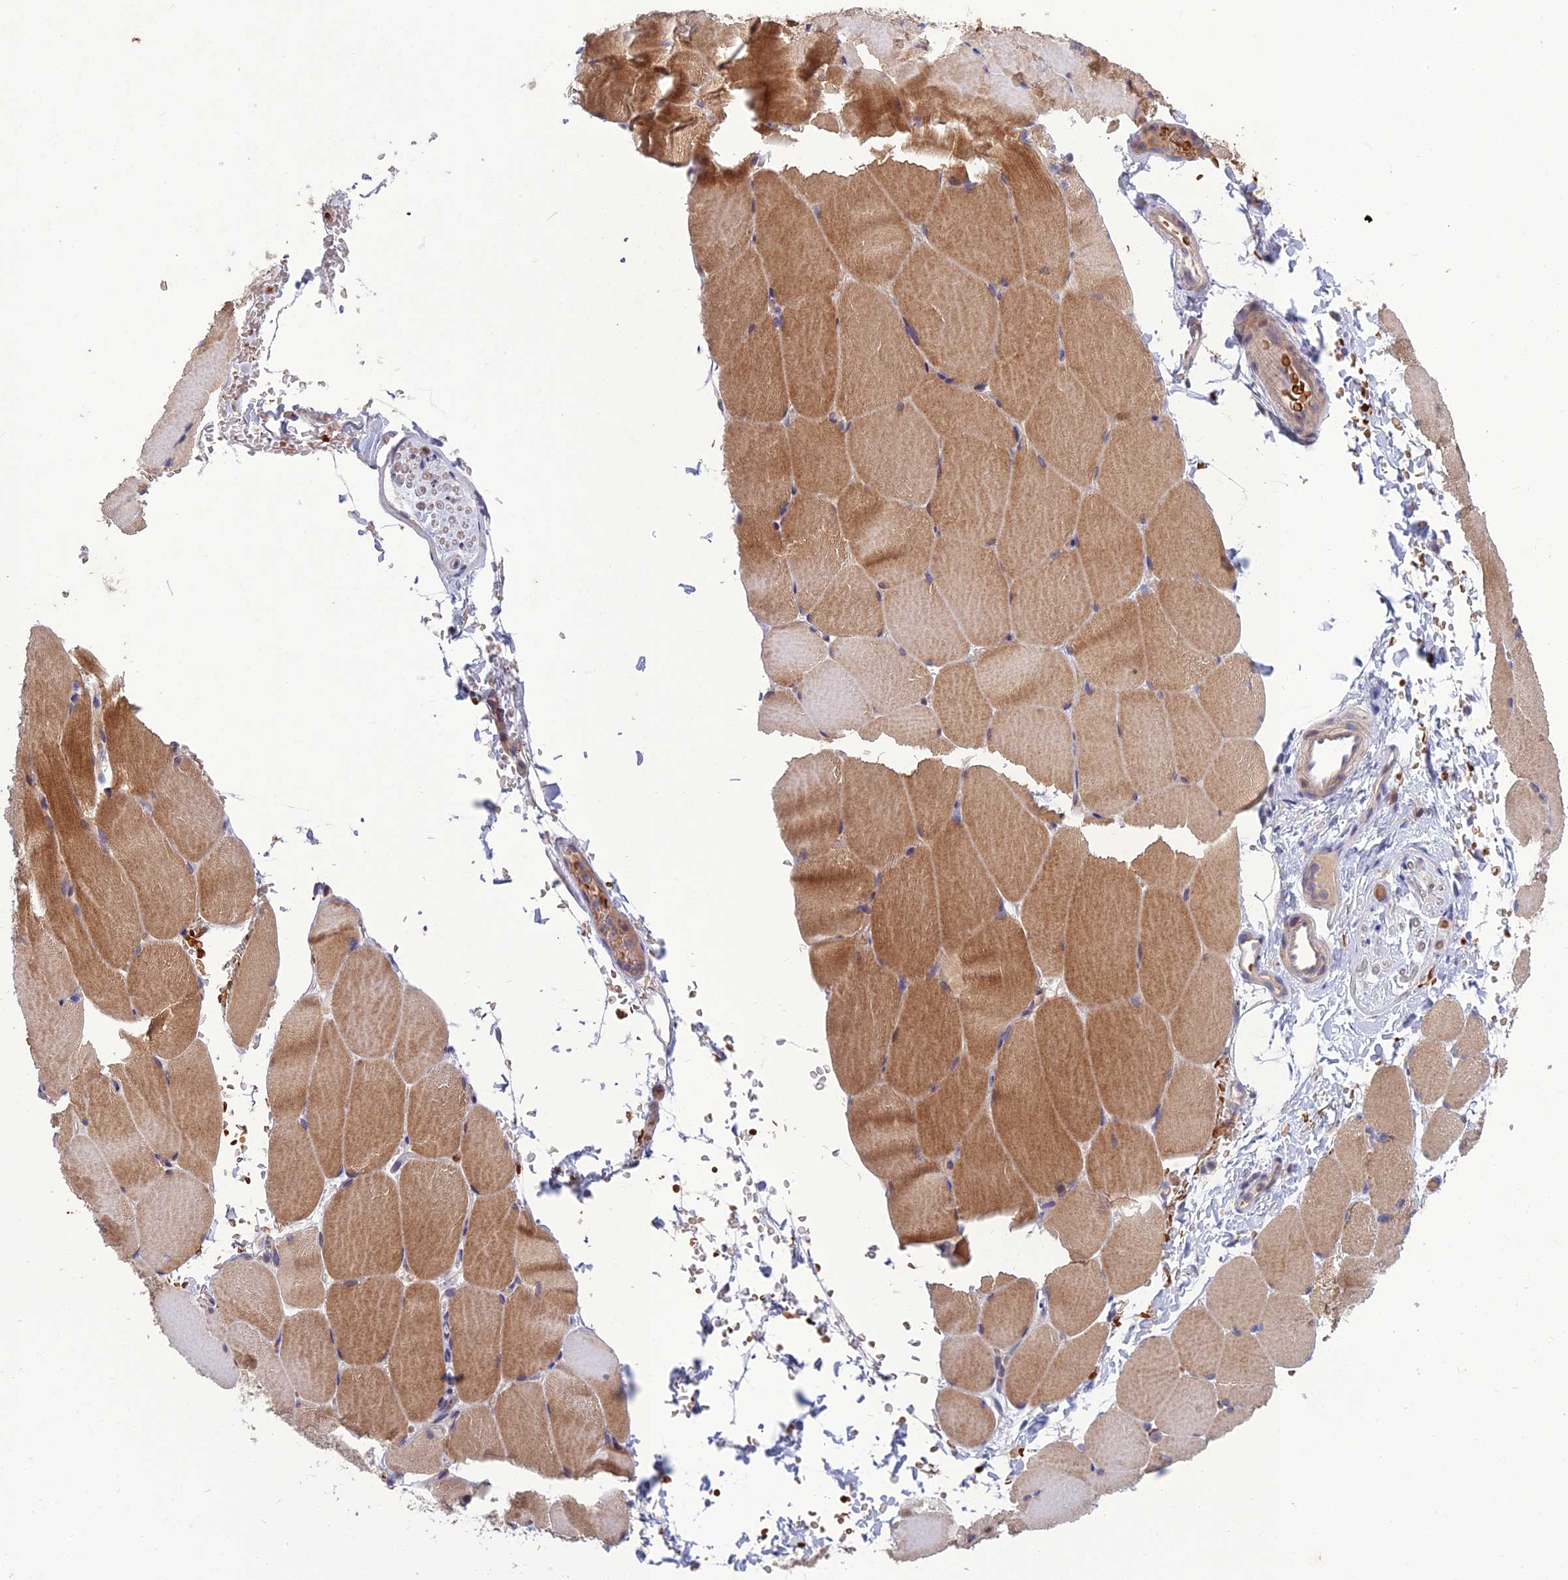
{"staining": {"intensity": "moderate", "quantity": "25%-75%", "location": "cytoplasmic/membranous"}, "tissue": "skeletal muscle", "cell_type": "Myocytes", "image_type": "normal", "snomed": [{"axis": "morphology", "description": "Normal tissue, NOS"}, {"axis": "topography", "description": "Skeletal muscle"}, {"axis": "topography", "description": "Parathyroid gland"}], "caption": "Human skeletal muscle stained for a protein (brown) reveals moderate cytoplasmic/membranous positive expression in approximately 25%-75% of myocytes.", "gene": "GIPC1", "patient": {"sex": "female", "age": 37}}